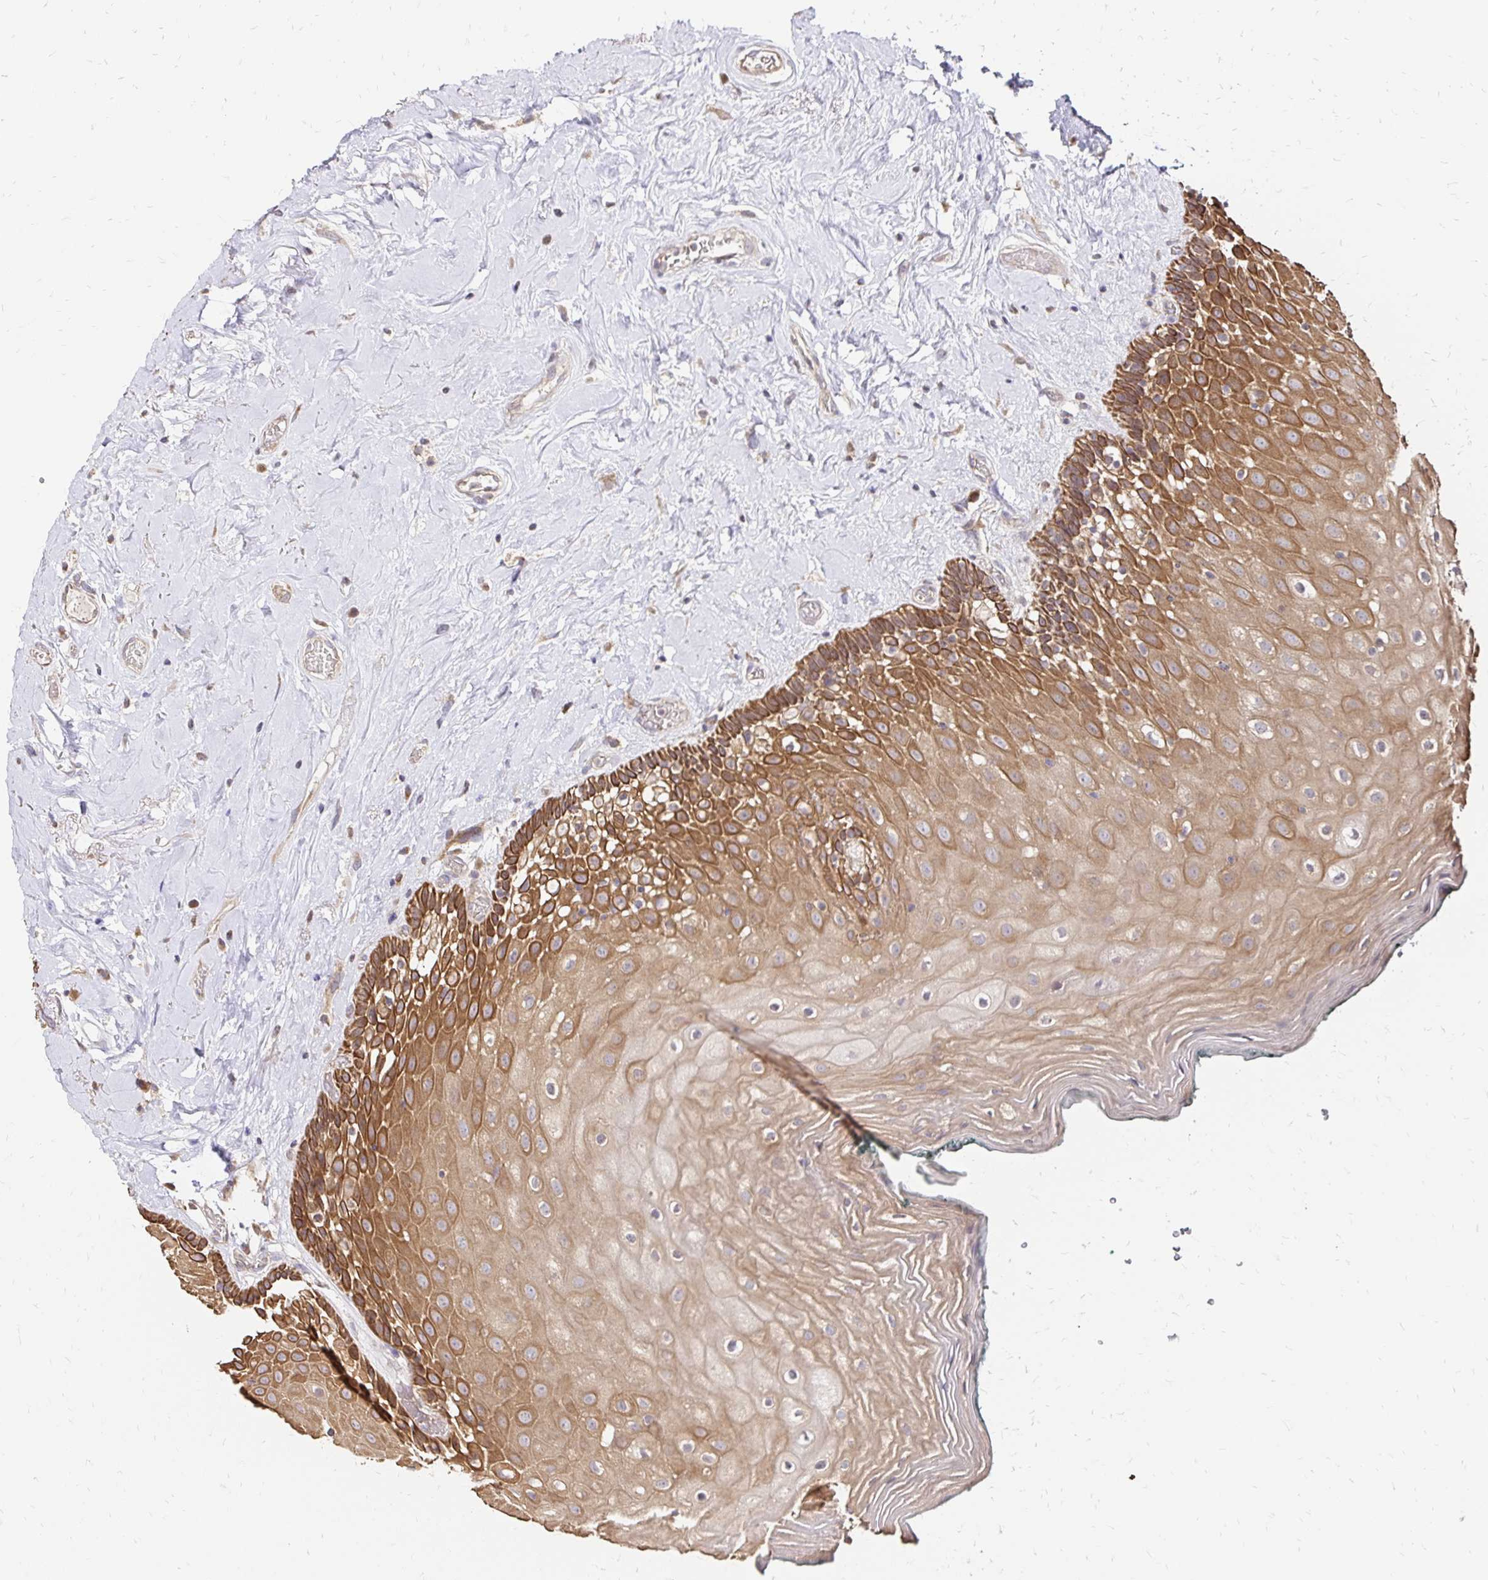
{"staining": {"intensity": "moderate", "quantity": ">75%", "location": "cytoplasmic/membranous"}, "tissue": "oral mucosa", "cell_type": "Squamous epithelial cells", "image_type": "normal", "snomed": [{"axis": "morphology", "description": "Normal tissue, NOS"}, {"axis": "morphology", "description": "Squamous cell carcinoma, NOS"}, {"axis": "topography", "description": "Oral tissue"}, {"axis": "topography", "description": "Head-Neck"}], "caption": "Immunohistochemistry (IHC) staining of normal oral mucosa, which shows medium levels of moderate cytoplasmic/membranous staining in approximately >75% of squamous epithelial cells indicating moderate cytoplasmic/membranous protein staining. The staining was performed using DAB (brown) for protein detection and nuclei were counterstained in hematoxylin (blue).", "gene": "ZW10", "patient": {"sex": "male", "age": 64}}